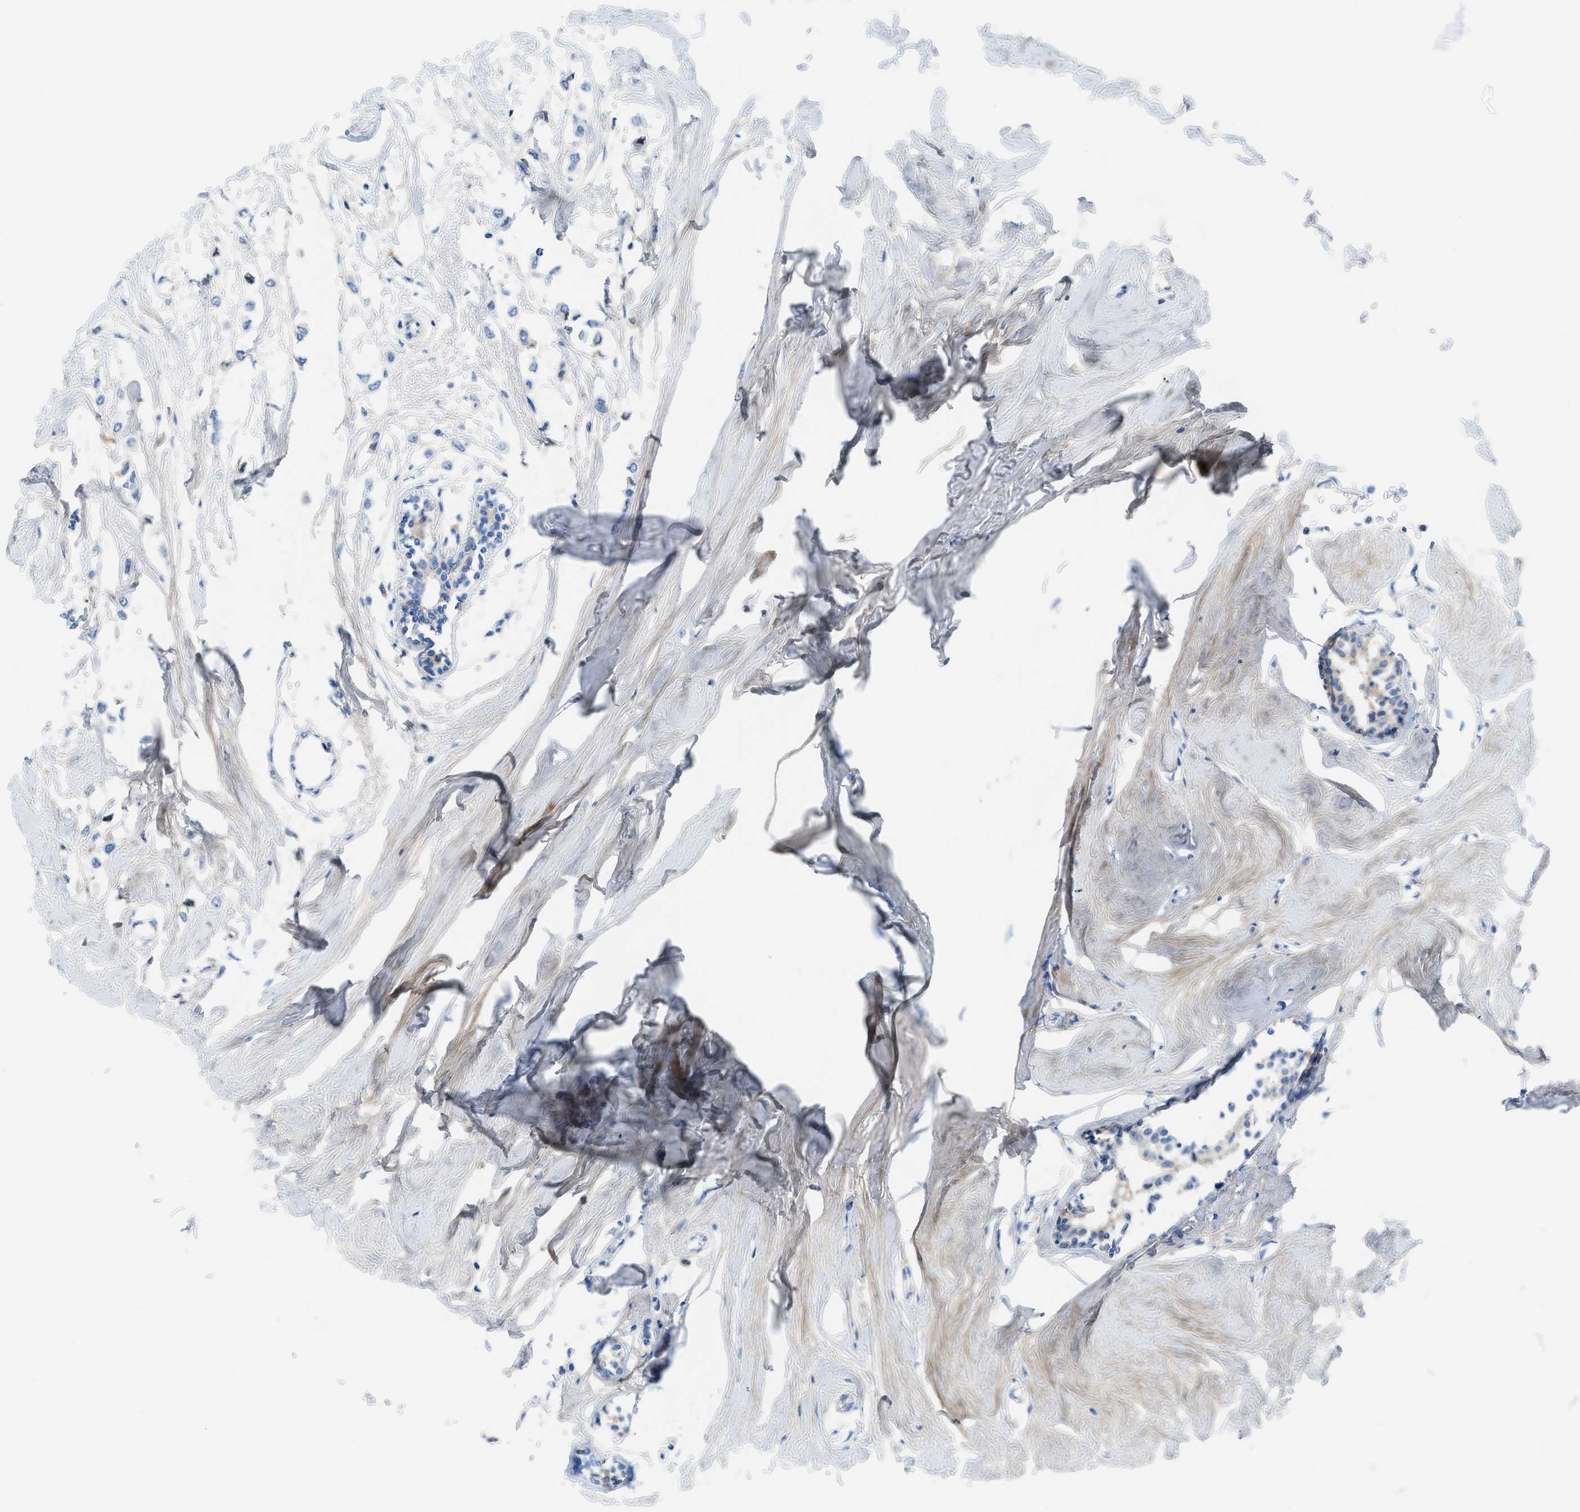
{"staining": {"intensity": "negative", "quantity": "none", "location": "none"}, "tissue": "breast cancer", "cell_type": "Tumor cells", "image_type": "cancer", "snomed": [{"axis": "morphology", "description": "Lobular carcinoma"}, {"axis": "topography", "description": "Breast"}], "caption": "IHC histopathology image of human breast cancer stained for a protein (brown), which displays no expression in tumor cells.", "gene": "COL3A1", "patient": {"sex": "female", "age": 51}}